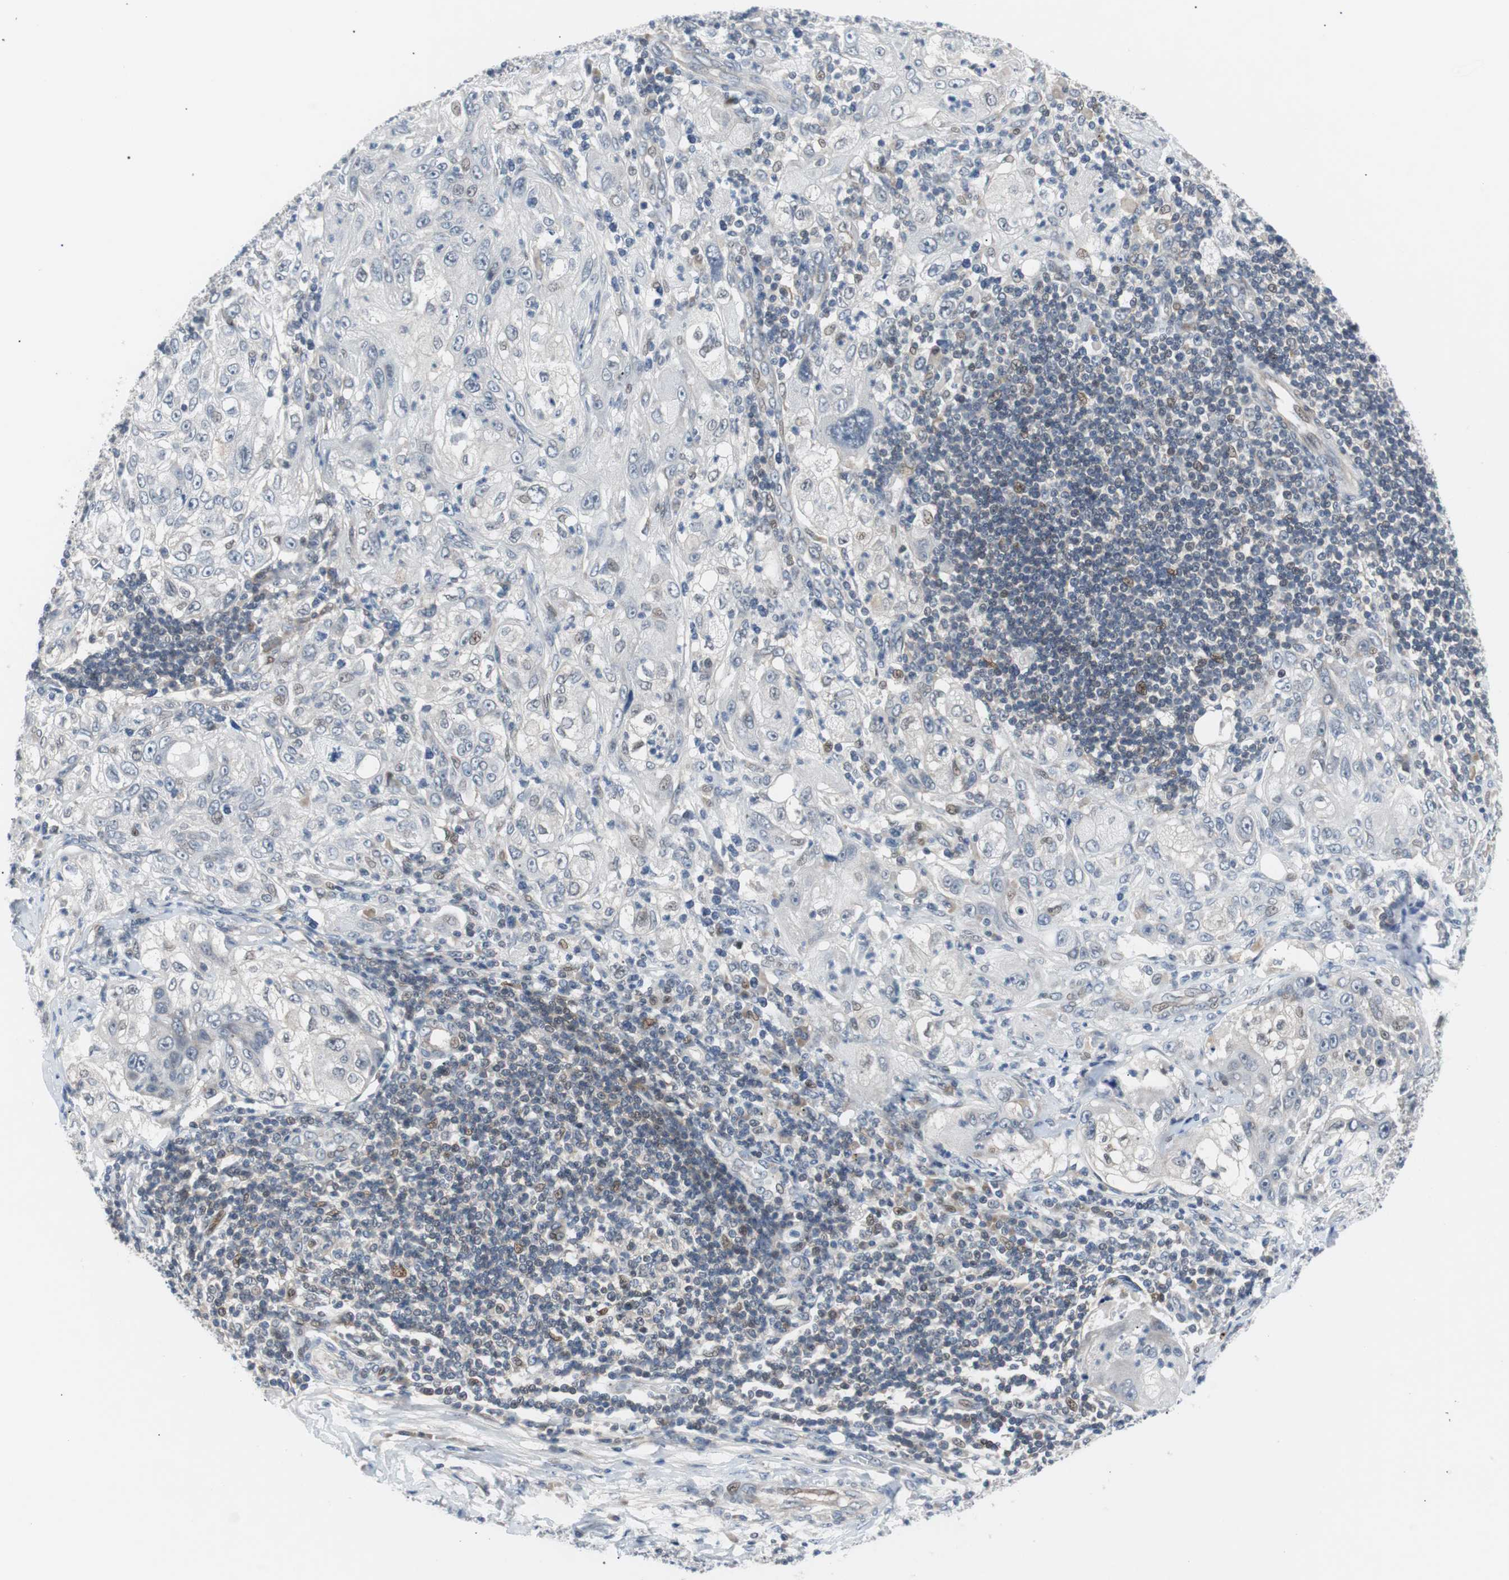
{"staining": {"intensity": "weak", "quantity": "<25%", "location": "nuclear"}, "tissue": "lung cancer", "cell_type": "Tumor cells", "image_type": "cancer", "snomed": [{"axis": "morphology", "description": "Inflammation, NOS"}, {"axis": "morphology", "description": "Squamous cell carcinoma, NOS"}, {"axis": "topography", "description": "Lymph node"}, {"axis": "topography", "description": "Soft tissue"}, {"axis": "topography", "description": "Lung"}], "caption": "This is a micrograph of immunohistochemistry (IHC) staining of lung squamous cell carcinoma, which shows no staining in tumor cells. Brightfield microscopy of immunohistochemistry (IHC) stained with DAB (brown) and hematoxylin (blue), captured at high magnification.", "gene": "MAP2K4", "patient": {"sex": "male", "age": 66}}